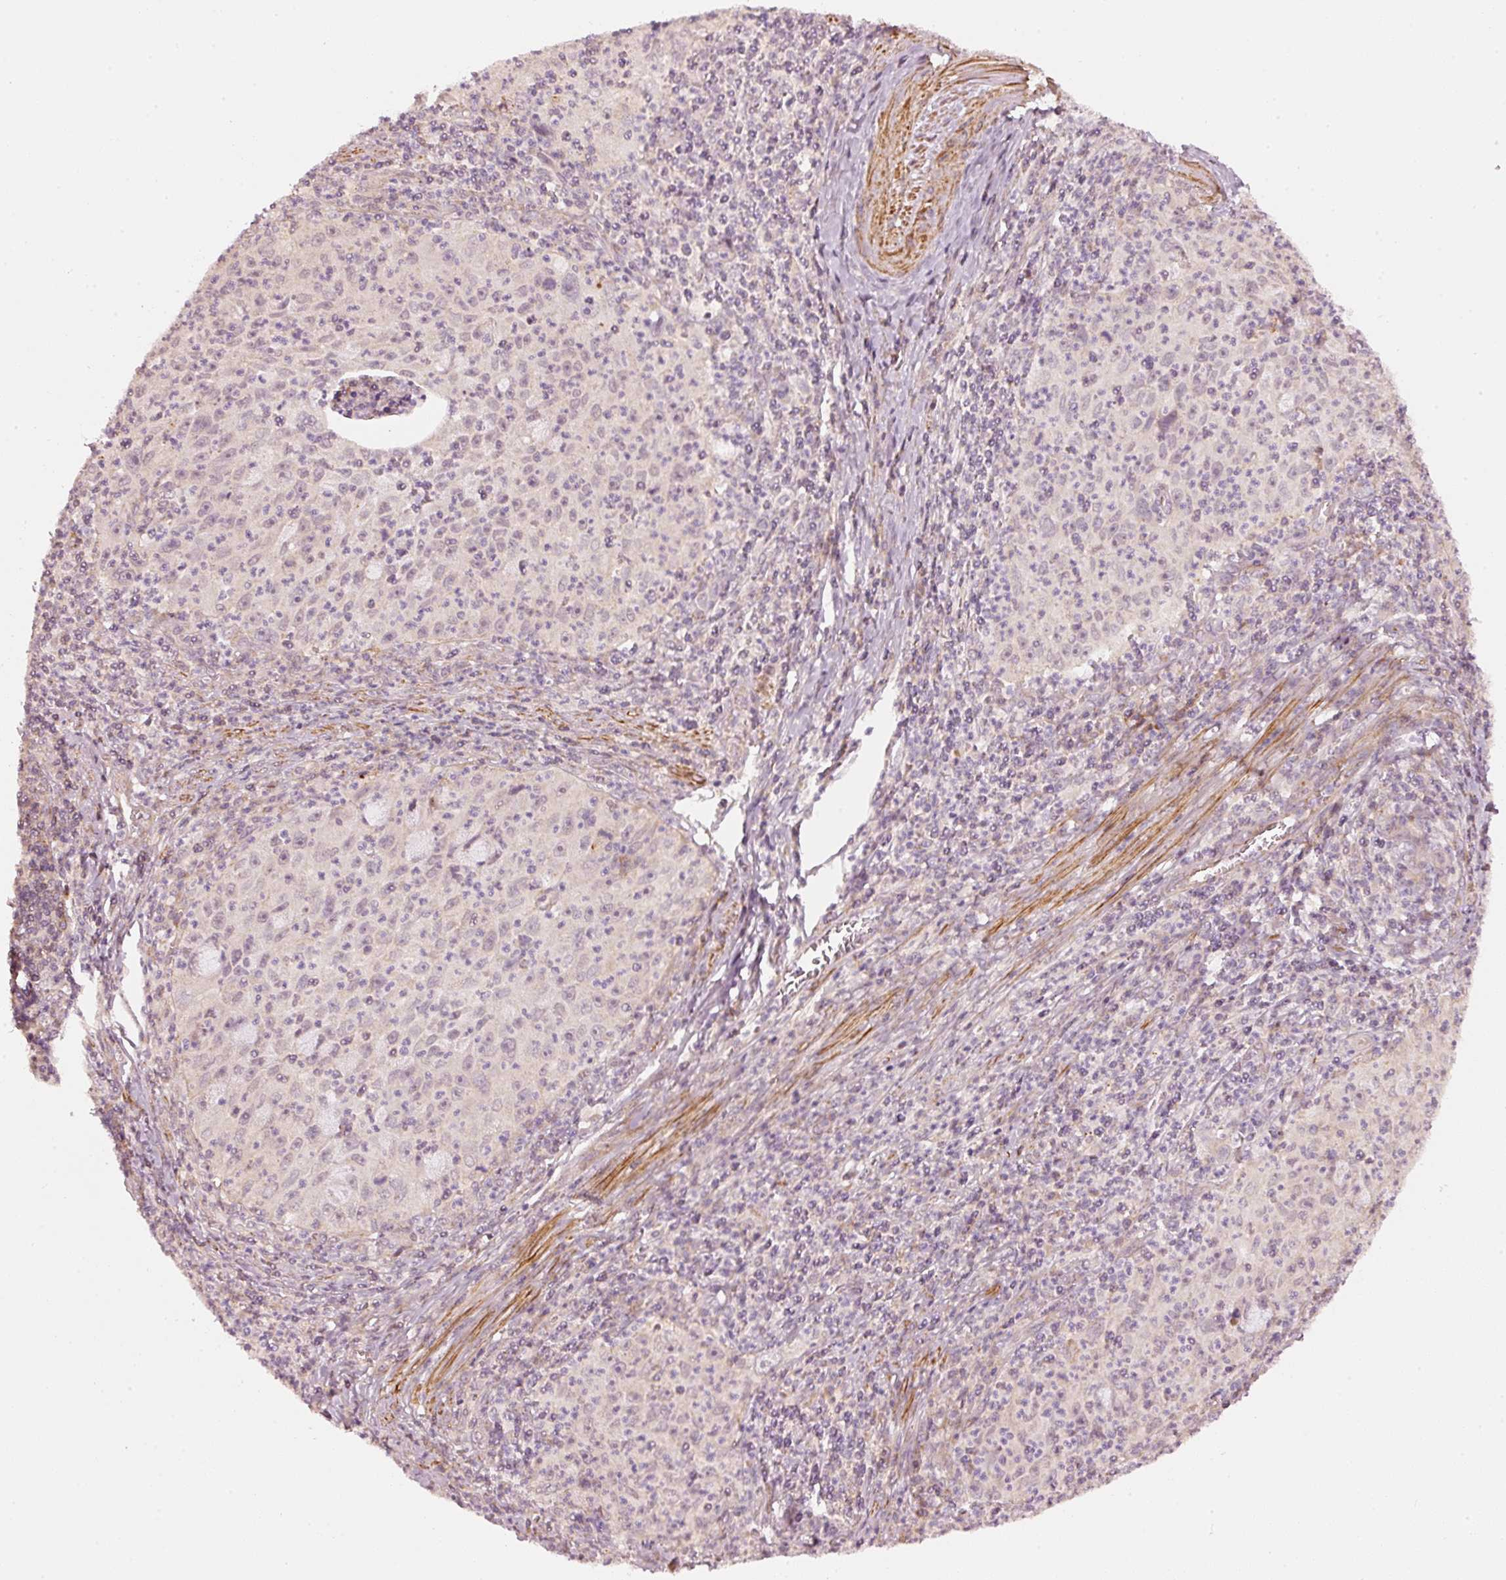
{"staining": {"intensity": "negative", "quantity": "none", "location": "none"}, "tissue": "cervical cancer", "cell_type": "Tumor cells", "image_type": "cancer", "snomed": [{"axis": "morphology", "description": "Squamous cell carcinoma, NOS"}, {"axis": "topography", "description": "Cervix"}], "caption": "Image shows no significant protein expression in tumor cells of squamous cell carcinoma (cervical). (Brightfield microscopy of DAB immunohistochemistry (IHC) at high magnification).", "gene": "ARHGAP22", "patient": {"sex": "female", "age": 30}}